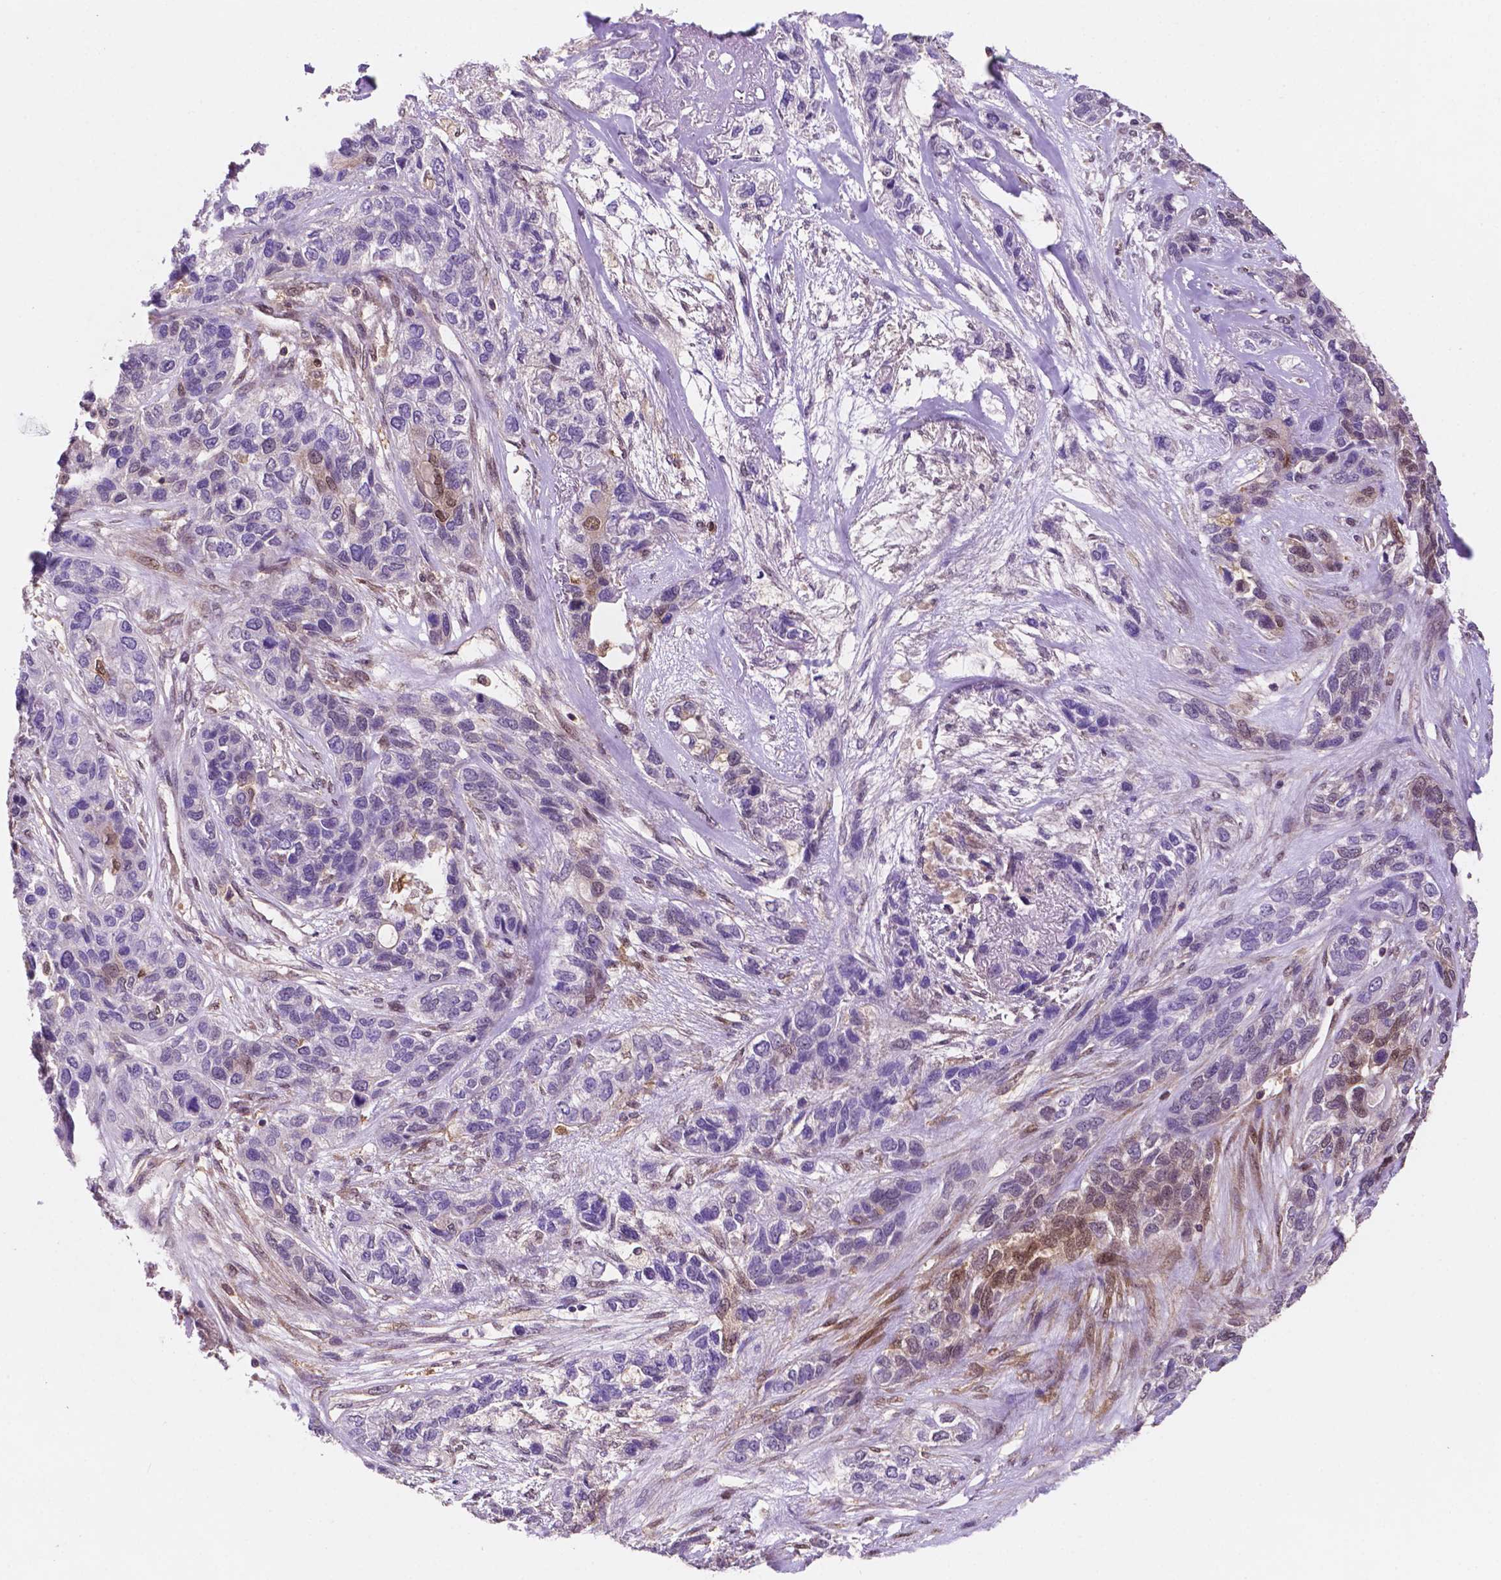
{"staining": {"intensity": "moderate", "quantity": "<25%", "location": "nuclear"}, "tissue": "lung cancer", "cell_type": "Tumor cells", "image_type": "cancer", "snomed": [{"axis": "morphology", "description": "Squamous cell carcinoma, NOS"}, {"axis": "topography", "description": "Lung"}], "caption": "Human squamous cell carcinoma (lung) stained with a brown dye shows moderate nuclear positive positivity in approximately <25% of tumor cells.", "gene": "UBE2L6", "patient": {"sex": "female", "age": 70}}